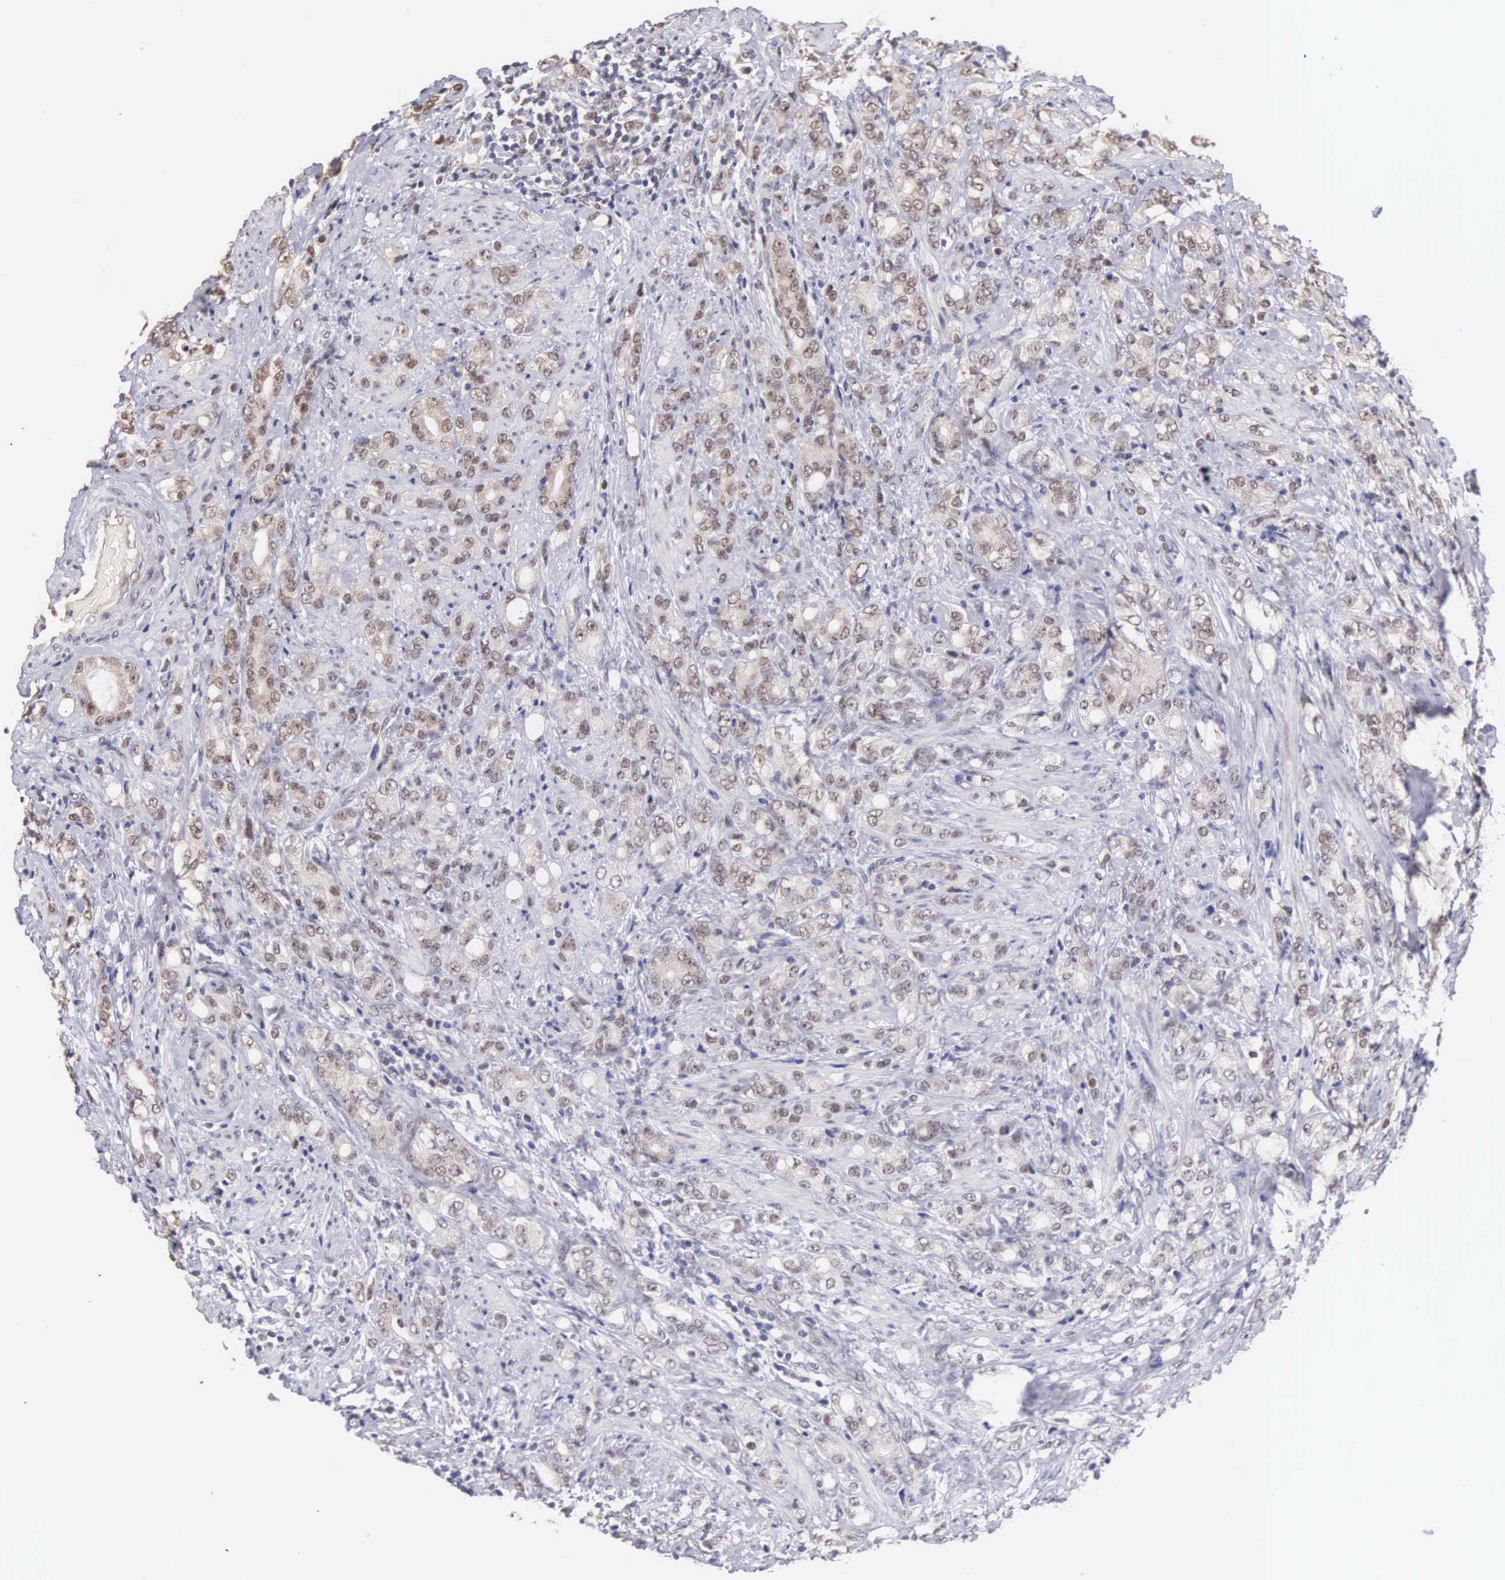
{"staining": {"intensity": "weak", "quantity": "<25%", "location": "nuclear"}, "tissue": "prostate cancer", "cell_type": "Tumor cells", "image_type": "cancer", "snomed": [{"axis": "morphology", "description": "Adenocarcinoma, Medium grade"}, {"axis": "topography", "description": "Prostate"}], "caption": "High magnification brightfield microscopy of prostate medium-grade adenocarcinoma stained with DAB (brown) and counterstained with hematoxylin (blue): tumor cells show no significant expression. The staining is performed using DAB (3,3'-diaminobenzidine) brown chromogen with nuclei counter-stained in using hematoxylin.", "gene": "HMGXB4", "patient": {"sex": "male", "age": 59}}